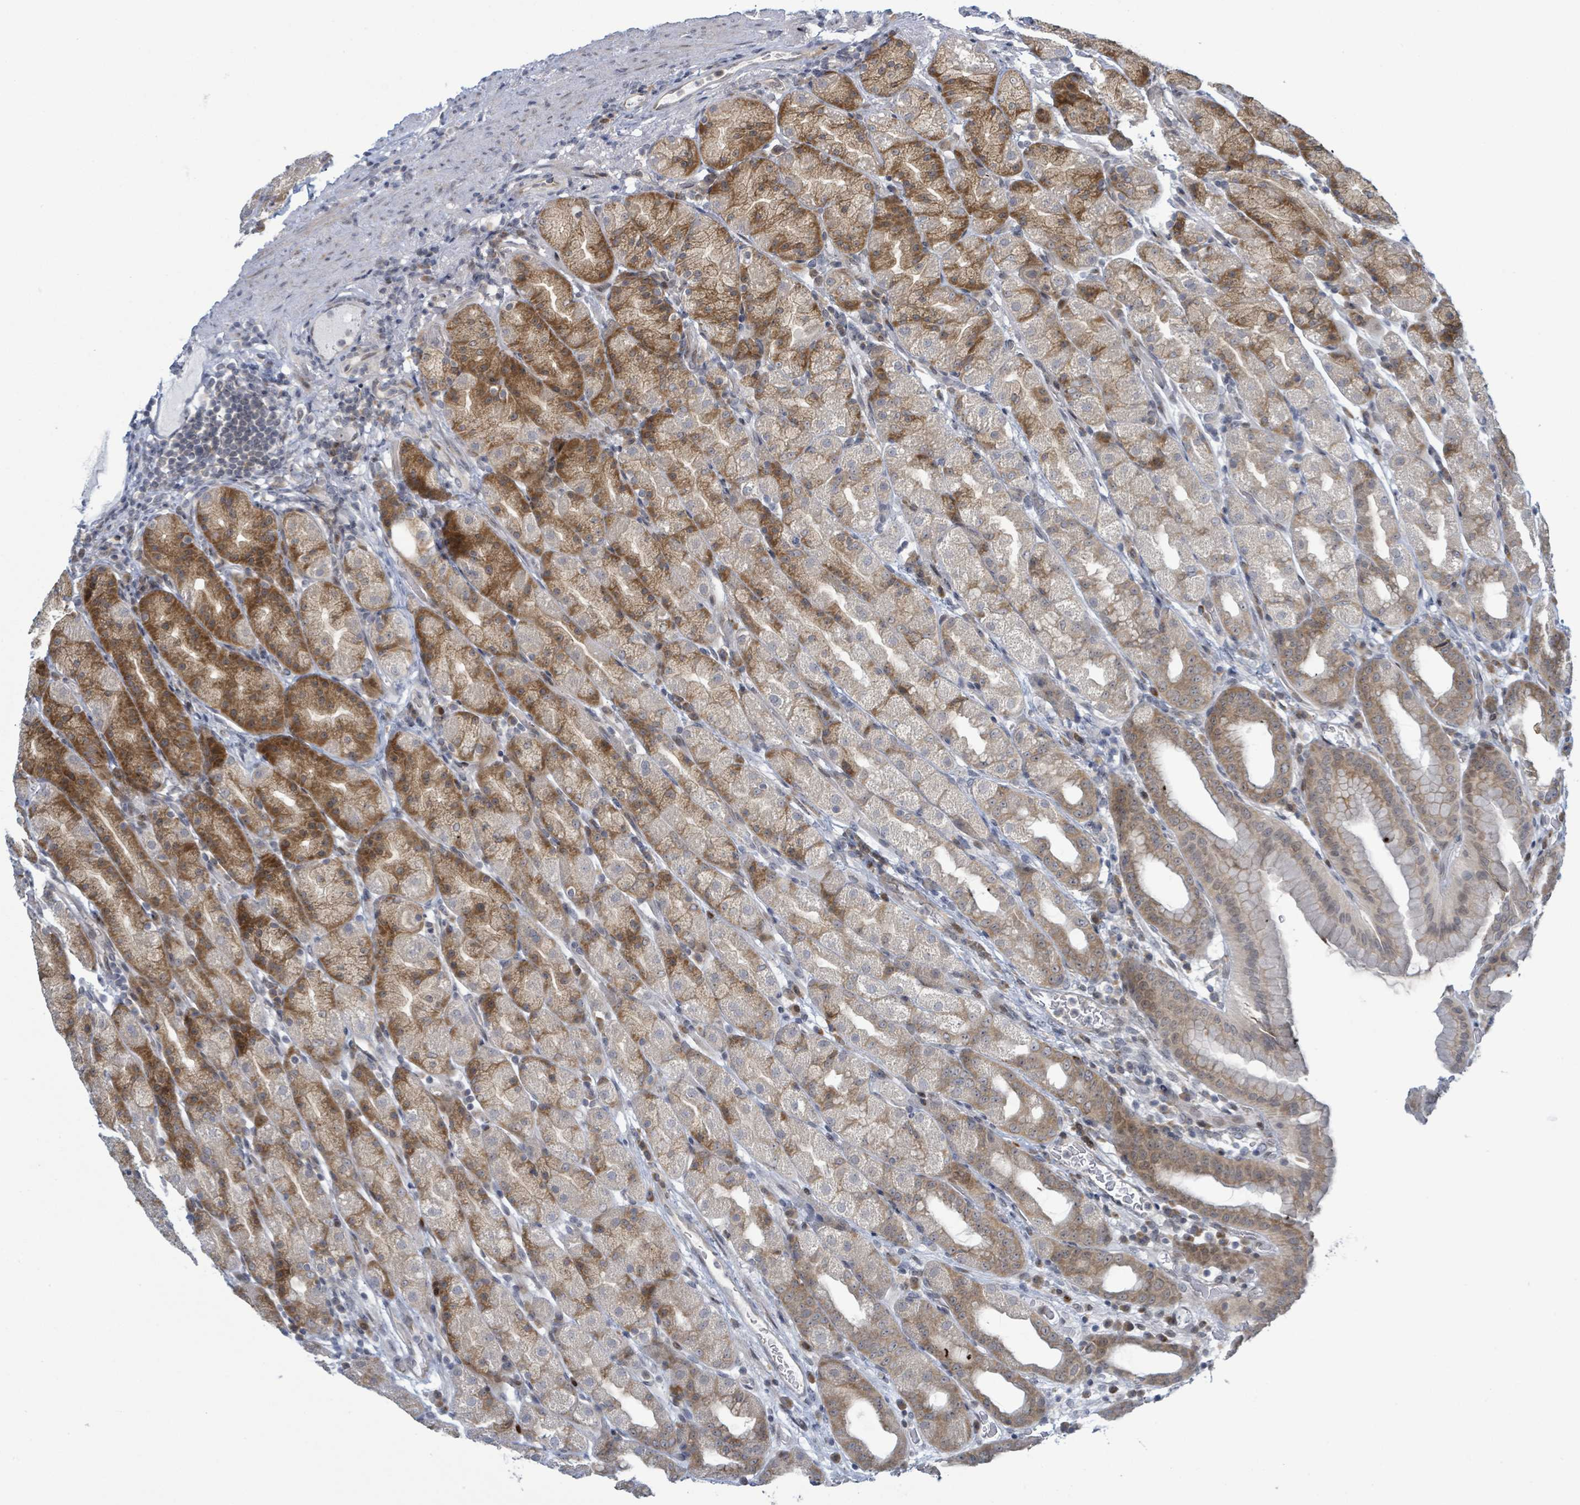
{"staining": {"intensity": "moderate", "quantity": "25%-75%", "location": "cytoplasmic/membranous,nuclear"}, "tissue": "stomach", "cell_type": "Glandular cells", "image_type": "normal", "snomed": [{"axis": "morphology", "description": "Normal tissue, NOS"}, {"axis": "topography", "description": "Stomach, upper"}, {"axis": "topography", "description": "Stomach"}], "caption": "Immunohistochemical staining of unremarkable stomach demonstrates moderate cytoplasmic/membranous,nuclear protein expression in about 25%-75% of glandular cells.", "gene": "RPL32", "patient": {"sex": "male", "age": 68}}